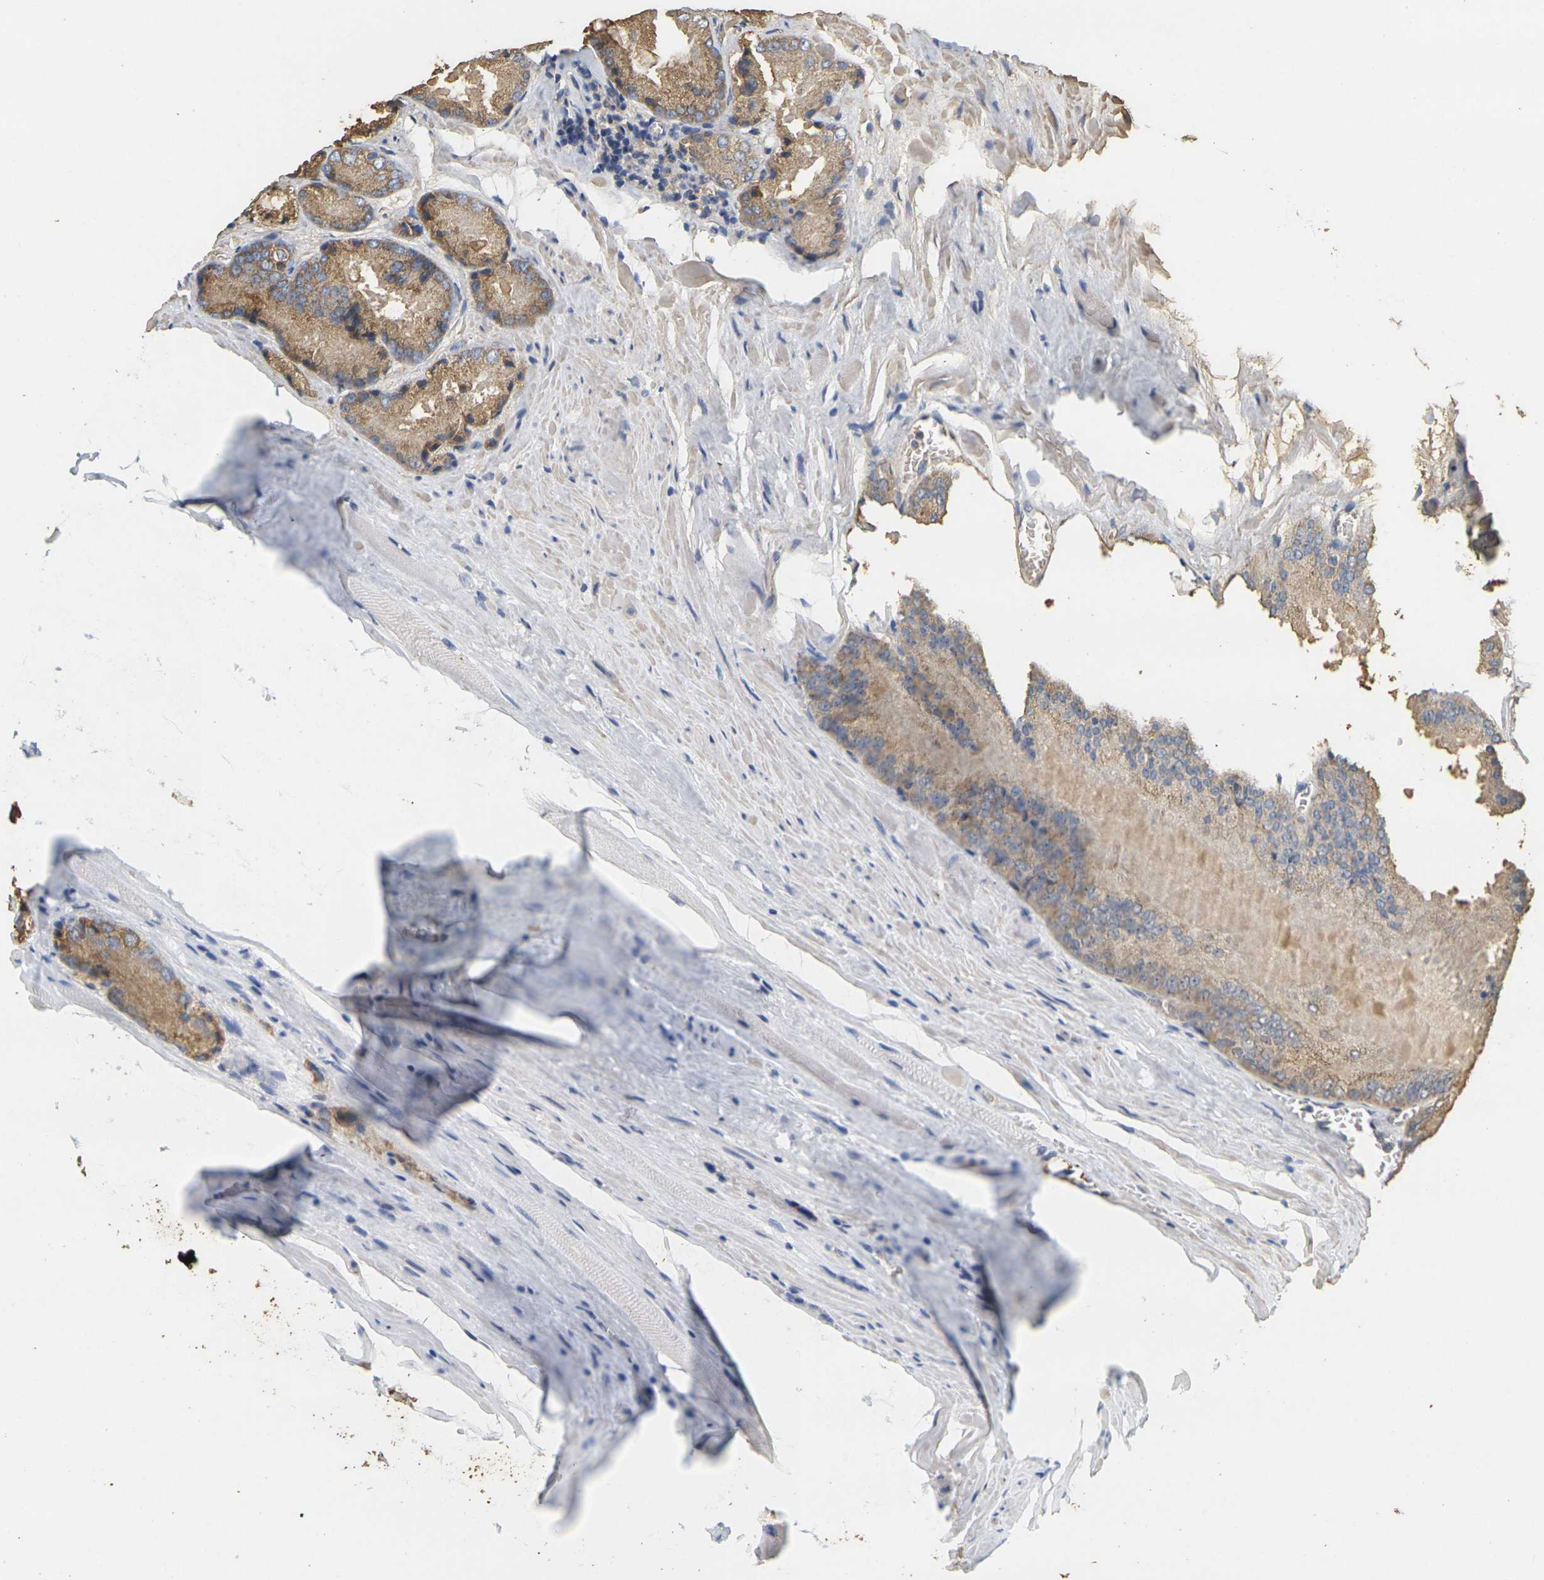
{"staining": {"intensity": "moderate", "quantity": ">75%", "location": "cytoplasmic/membranous"}, "tissue": "prostate cancer", "cell_type": "Tumor cells", "image_type": "cancer", "snomed": [{"axis": "morphology", "description": "Adenocarcinoma, Low grade"}, {"axis": "topography", "description": "Prostate"}], "caption": "This histopathology image exhibits prostate low-grade adenocarcinoma stained with IHC to label a protein in brown. The cytoplasmic/membranous of tumor cells show moderate positivity for the protein. Nuclei are counter-stained blue.", "gene": "KLK5", "patient": {"sex": "male", "age": 64}}